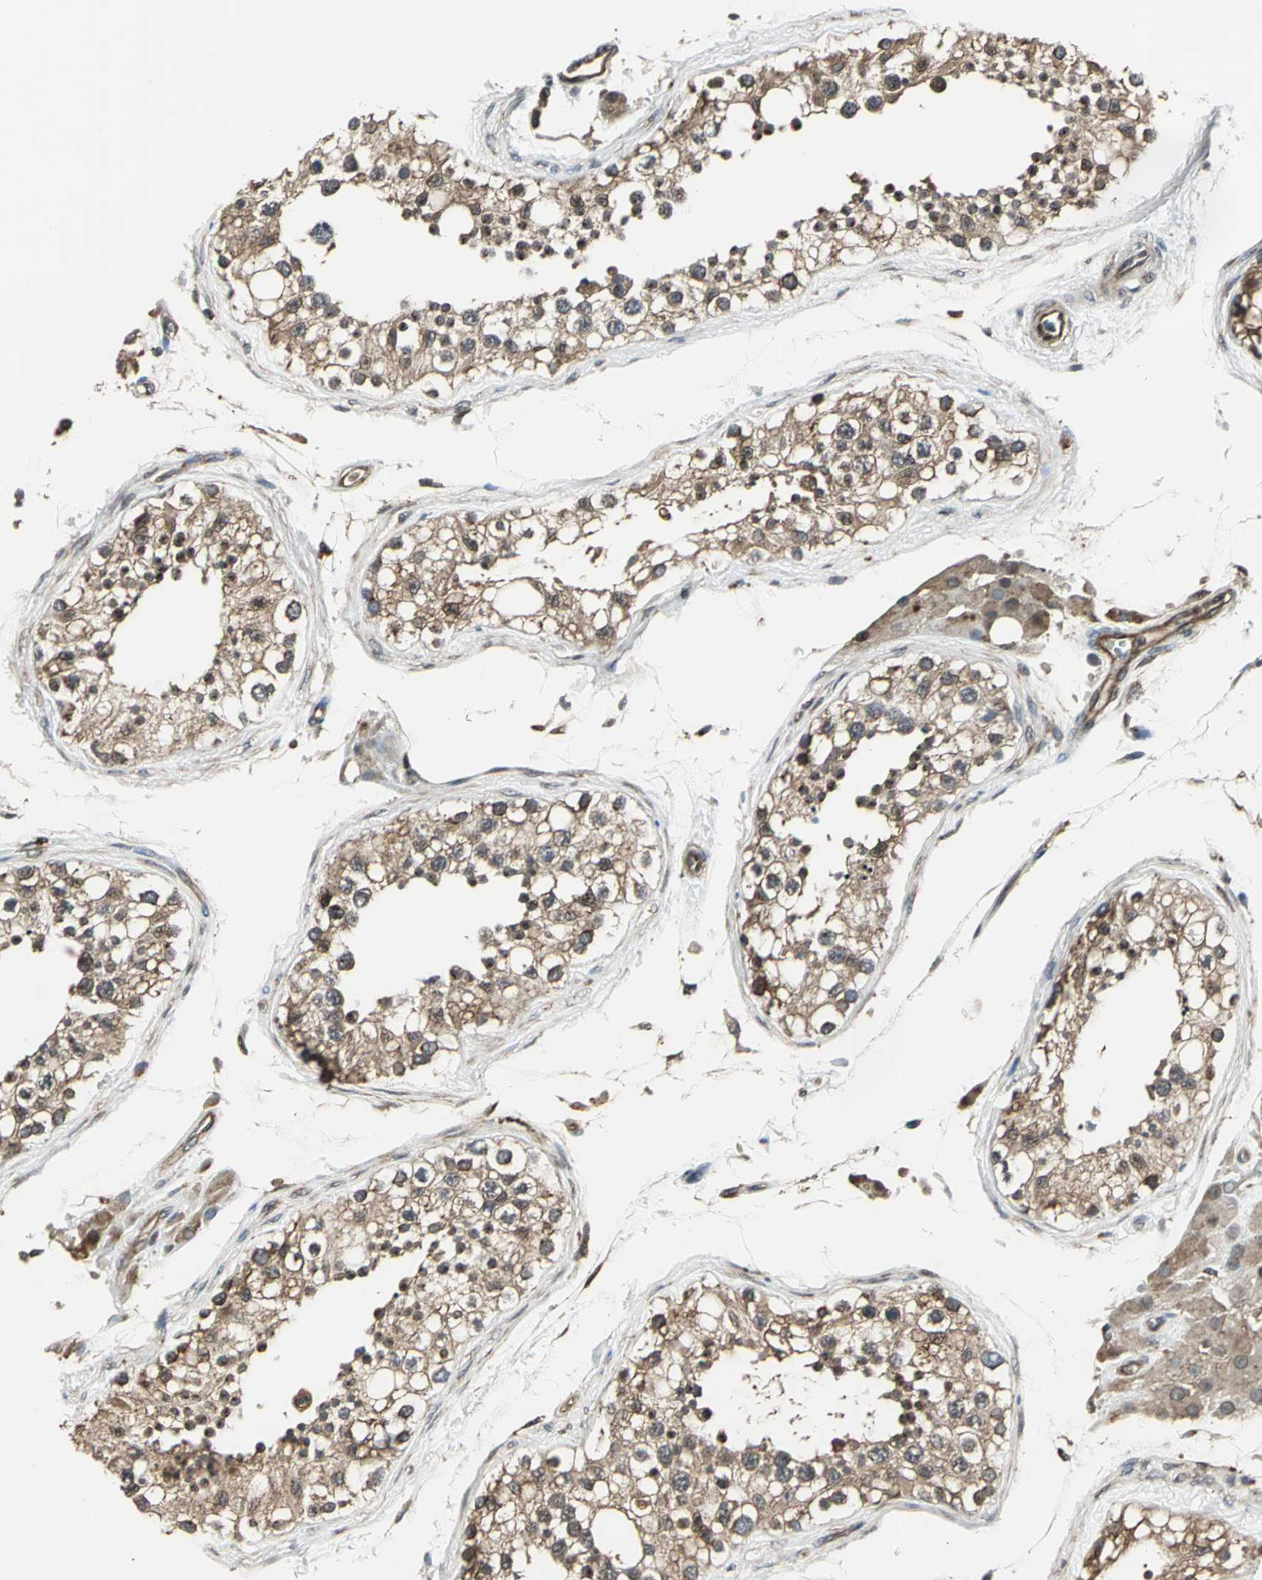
{"staining": {"intensity": "strong", "quantity": ">75%", "location": "cytoplasmic/membranous,nuclear"}, "tissue": "testis", "cell_type": "Cells in seminiferous ducts", "image_type": "normal", "snomed": [{"axis": "morphology", "description": "Normal tissue, NOS"}, {"axis": "topography", "description": "Testis"}], "caption": "Immunohistochemical staining of unremarkable testis shows high levels of strong cytoplasmic/membranous,nuclear positivity in approximately >75% of cells in seminiferous ducts.", "gene": "PFDN1", "patient": {"sex": "male", "age": 68}}